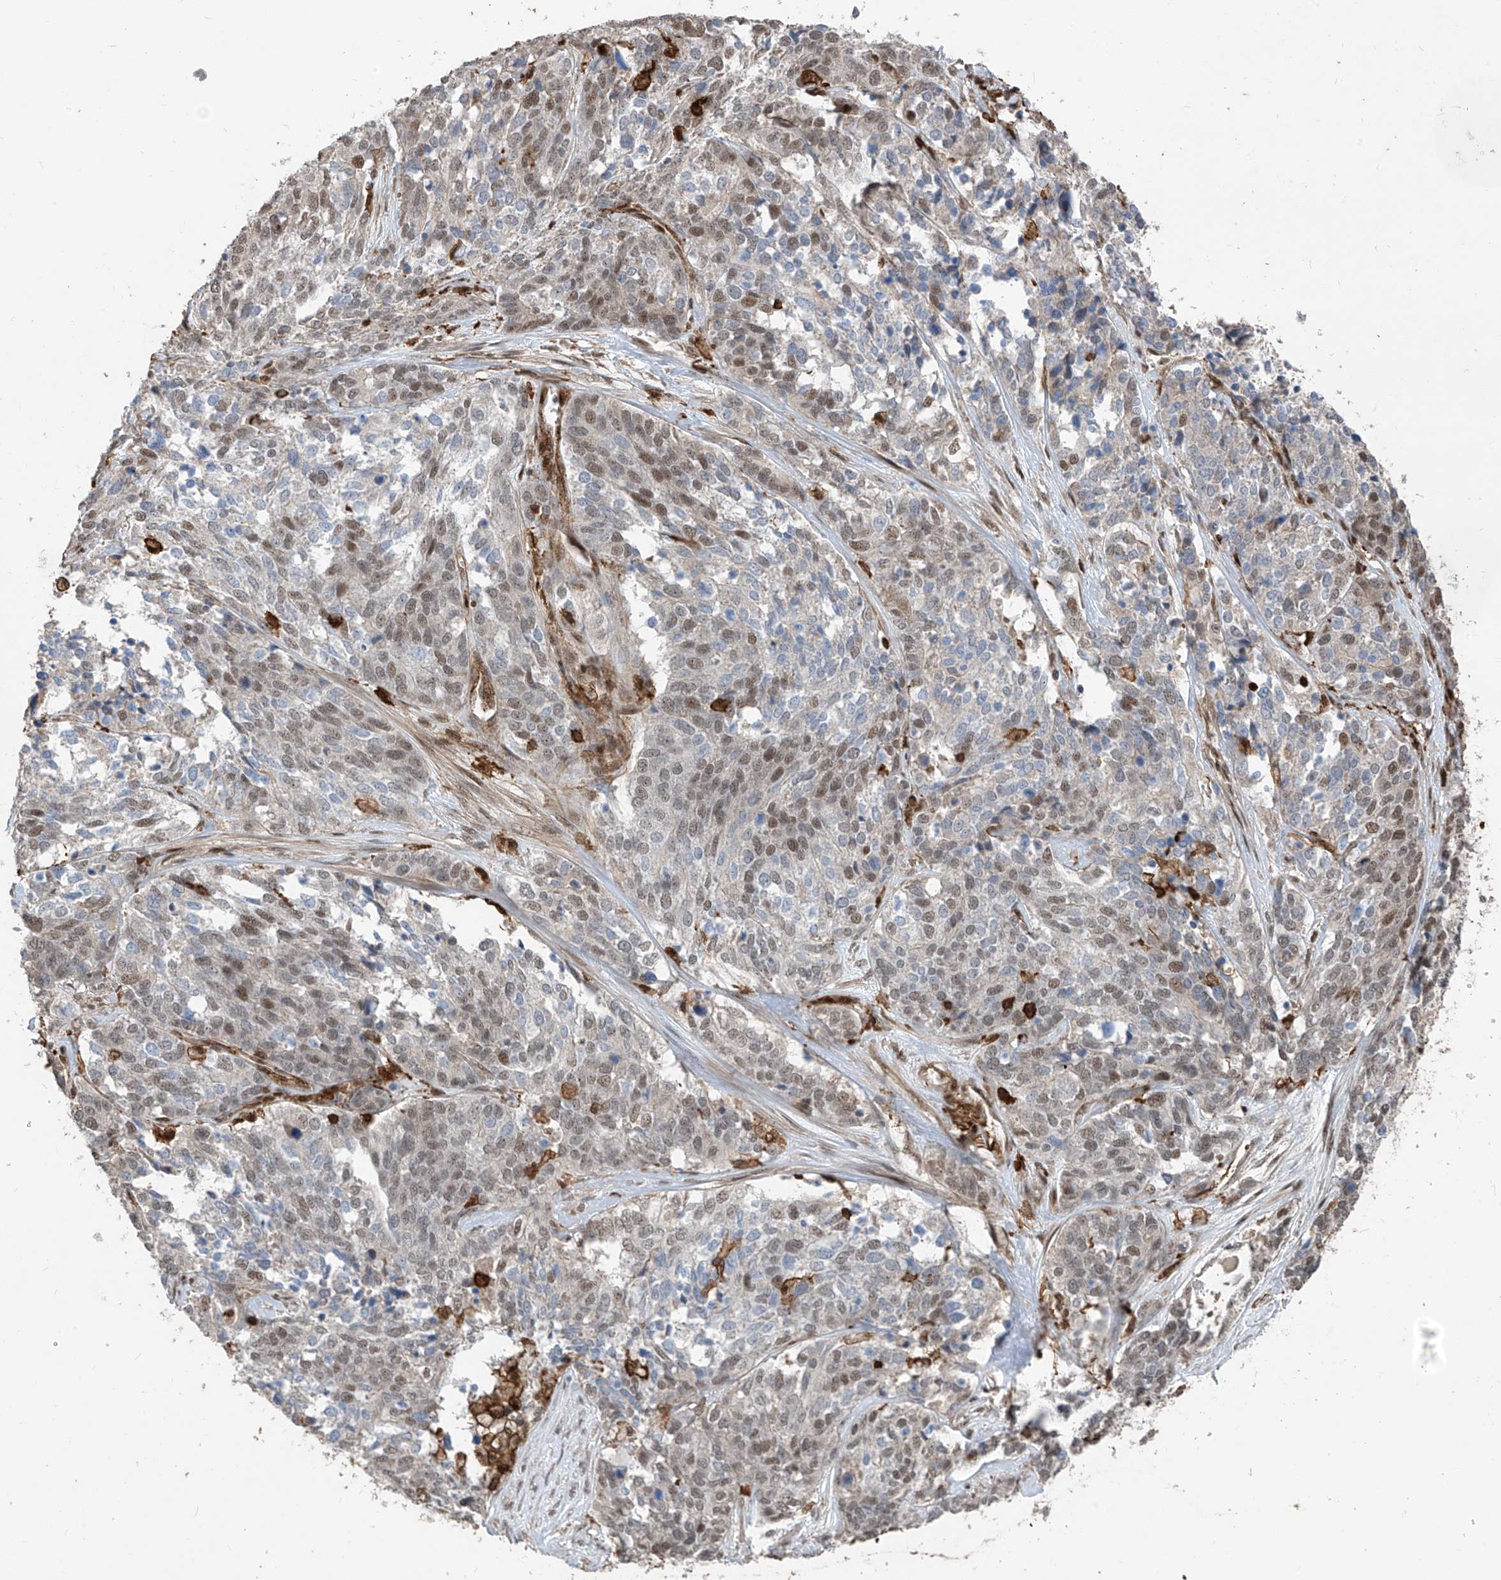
{"staining": {"intensity": "weak", "quantity": "25%-75%", "location": "nuclear"}, "tissue": "ovarian cancer", "cell_type": "Tumor cells", "image_type": "cancer", "snomed": [{"axis": "morphology", "description": "Cystadenocarcinoma, serous, NOS"}, {"axis": "topography", "description": "Ovary"}], "caption": "Immunohistochemical staining of ovarian cancer exhibits low levels of weak nuclear positivity in about 25%-75% of tumor cells.", "gene": "MICAL1", "patient": {"sex": "female", "age": 44}}